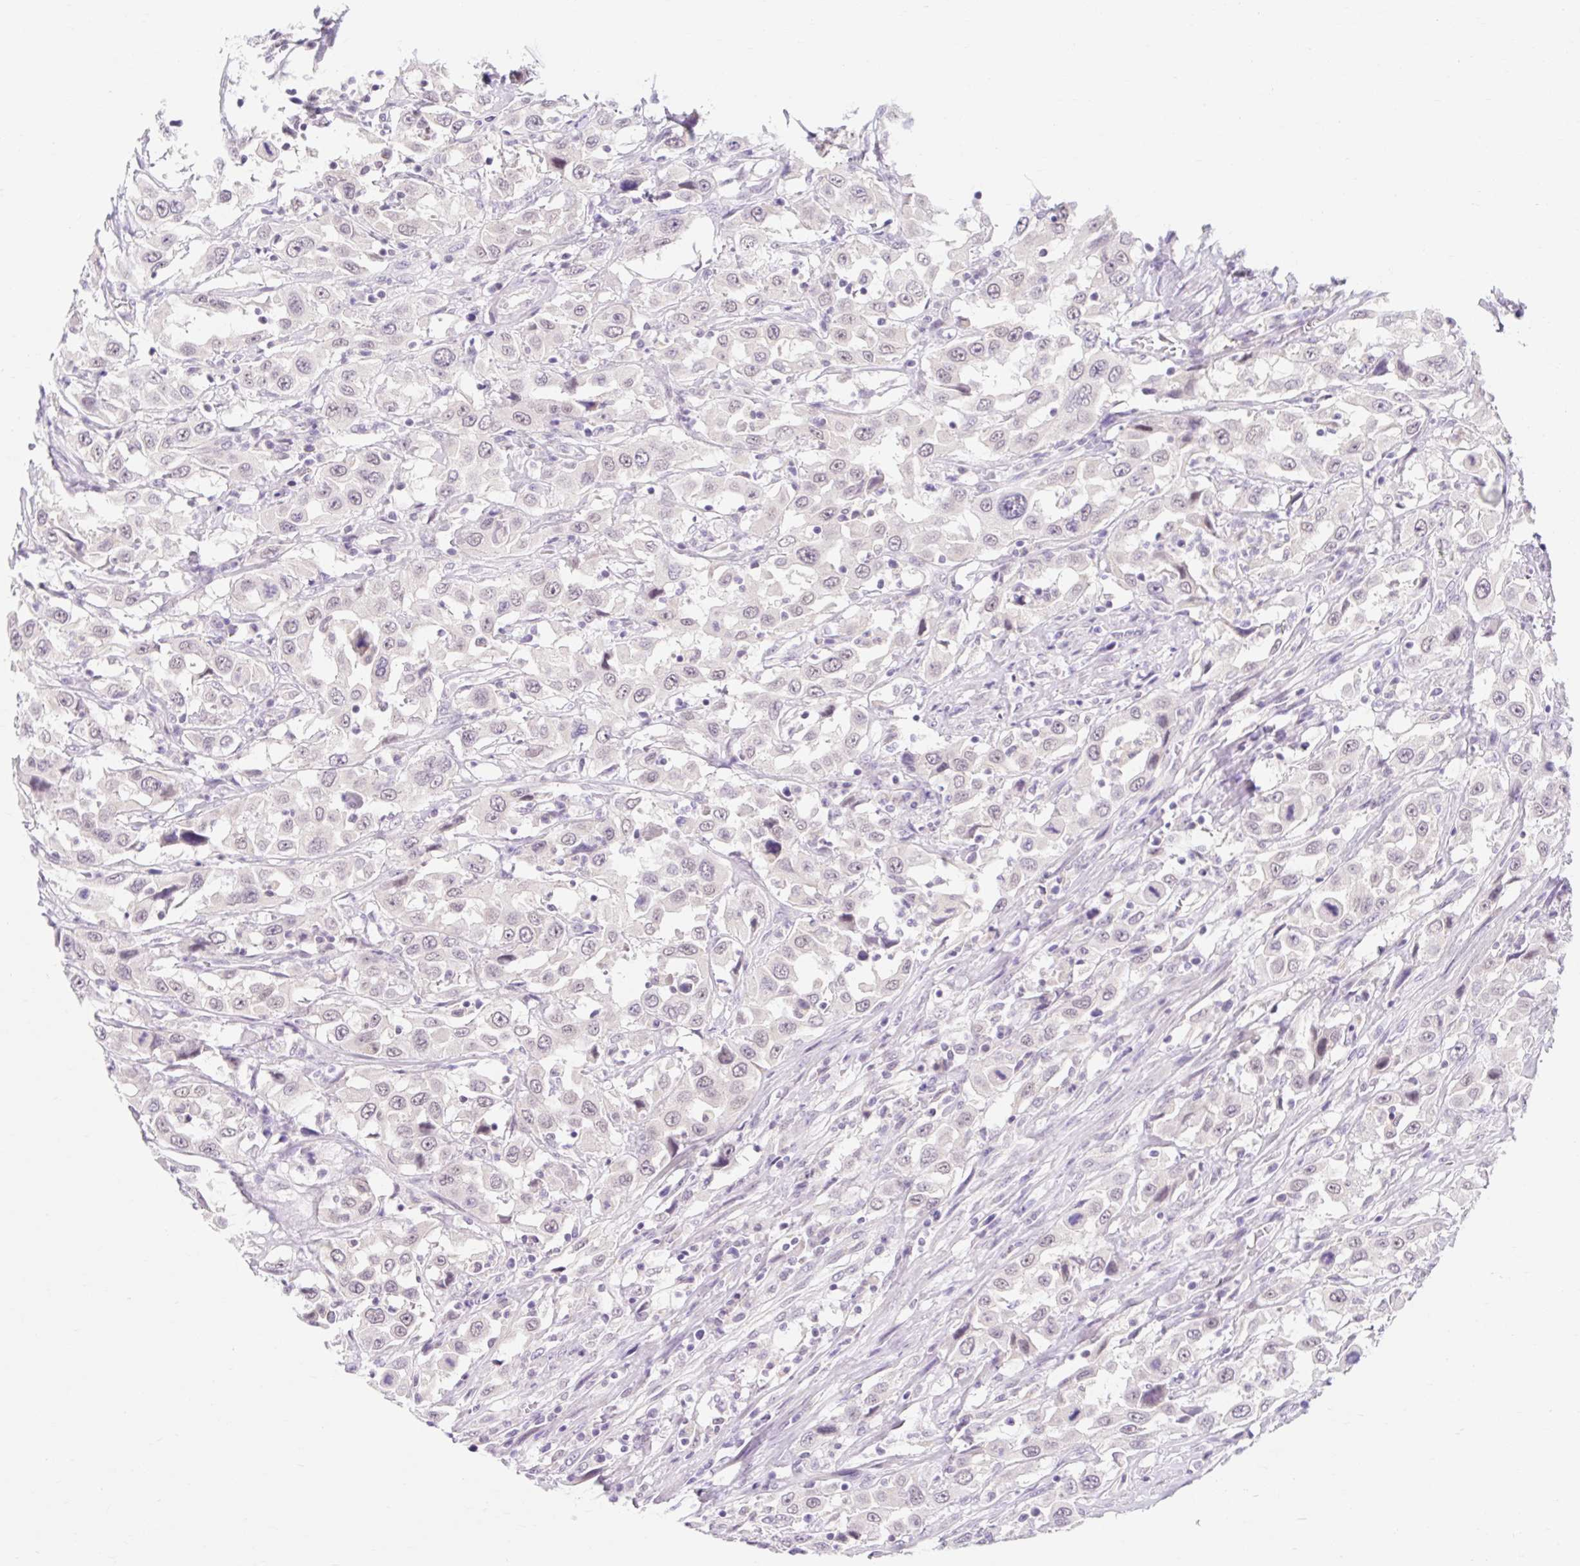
{"staining": {"intensity": "negative", "quantity": "none", "location": "none"}, "tissue": "urothelial cancer", "cell_type": "Tumor cells", "image_type": "cancer", "snomed": [{"axis": "morphology", "description": "Urothelial carcinoma, High grade"}, {"axis": "topography", "description": "Urinary bladder"}], "caption": "Urothelial cancer stained for a protein using immunohistochemistry shows no staining tumor cells.", "gene": "ITPK1", "patient": {"sex": "male", "age": 61}}